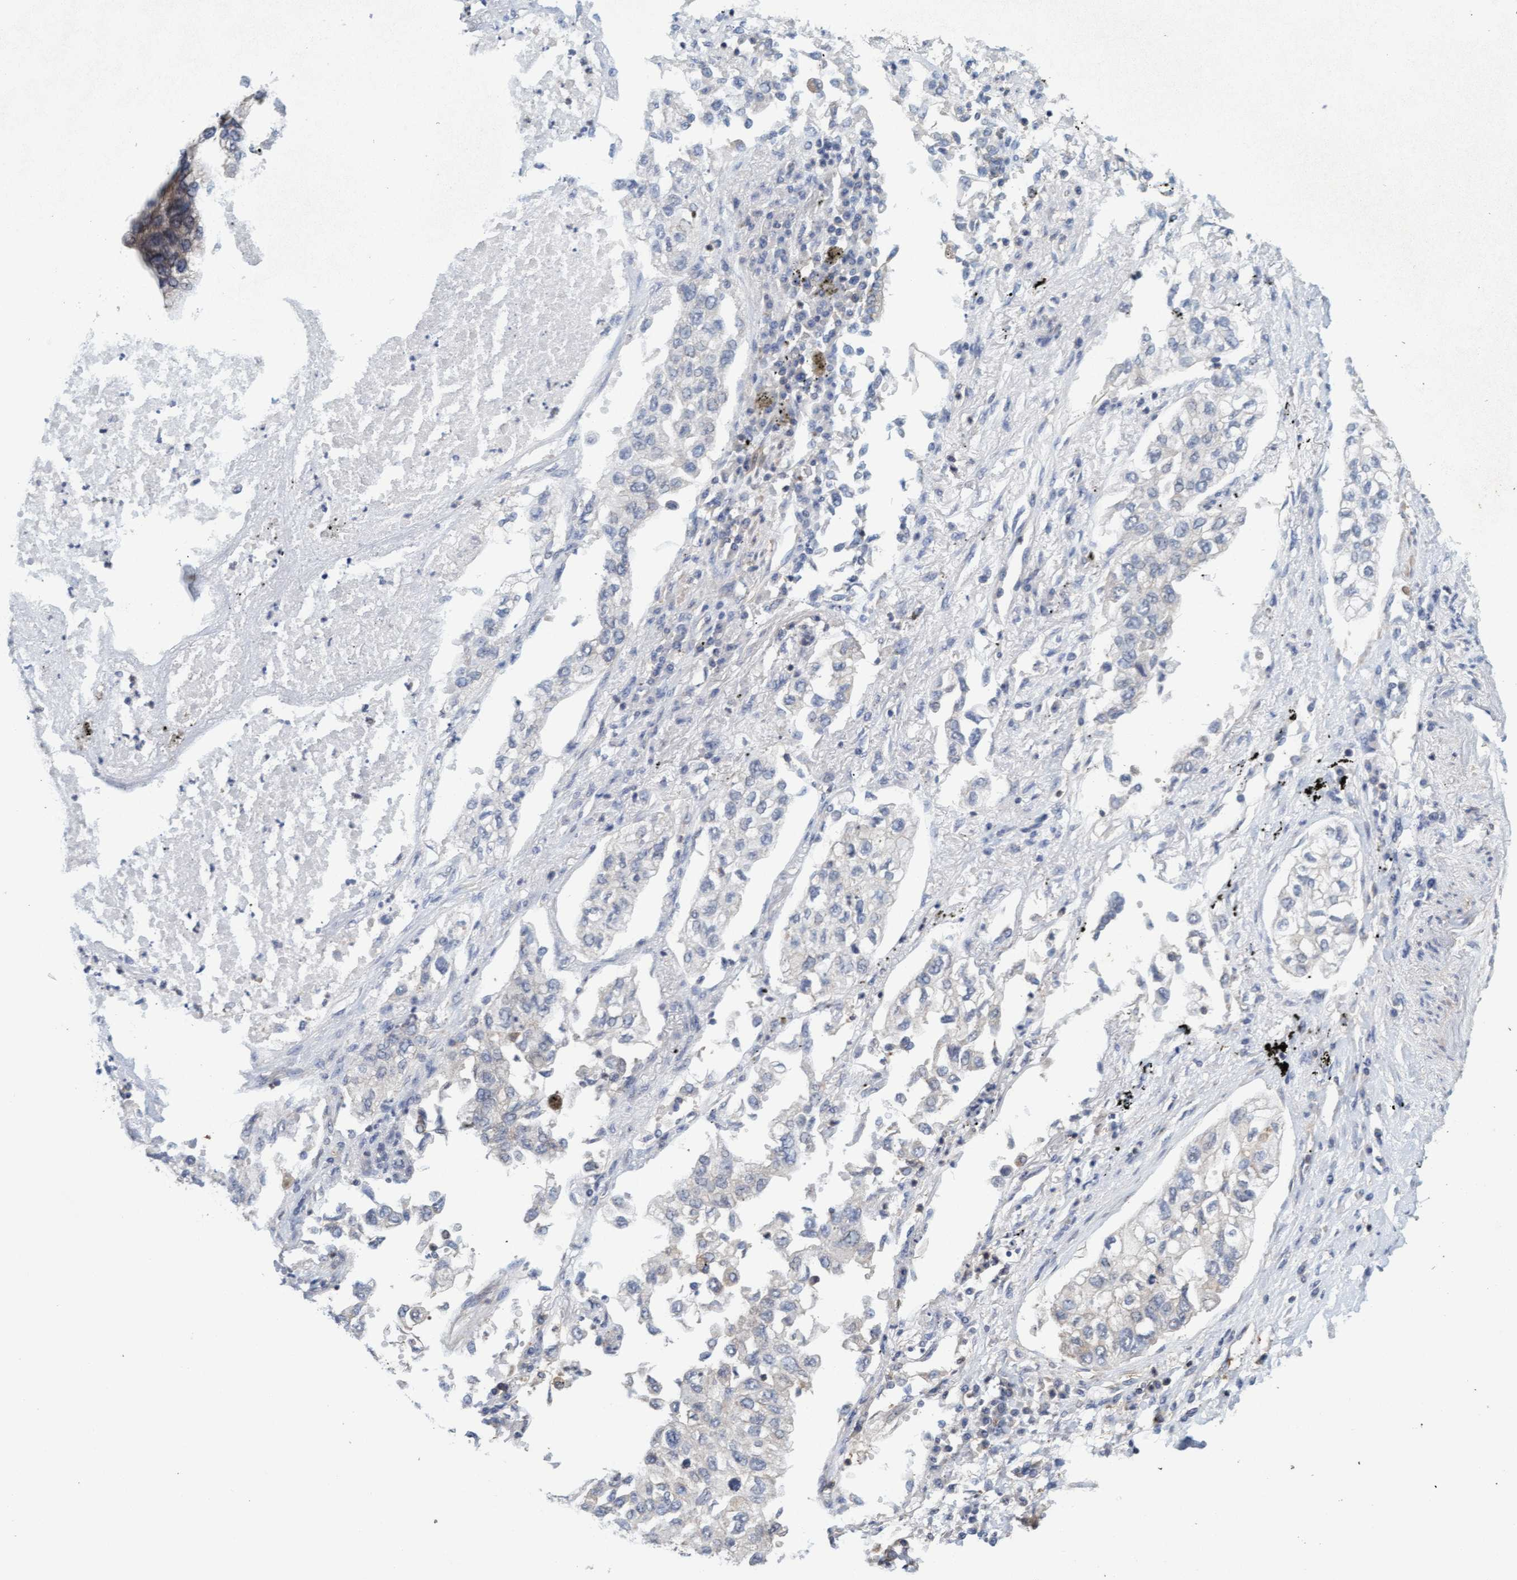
{"staining": {"intensity": "weak", "quantity": "<25%", "location": "cytoplasmic/membranous"}, "tissue": "lung cancer", "cell_type": "Tumor cells", "image_type": "cancer", "snomed": [{"axis": "morphology", "description": "Inflammation, NOS"}, {"axis": "morphology", "description": "Adenocarcinoma, NOS"}, {"axis": "topography", "description": "Lung"}], "caption": "DAB (3,3'-diaminobenzidine) immunohistochemical staining of human lung cancer shows no significant expression in tumor cells. (DAB immunohistochemistry (IHC) visualized using brightfield microscopy, high magnification).", "gene": "FXR2", "patient": {"sex": "male", "age": 63}}